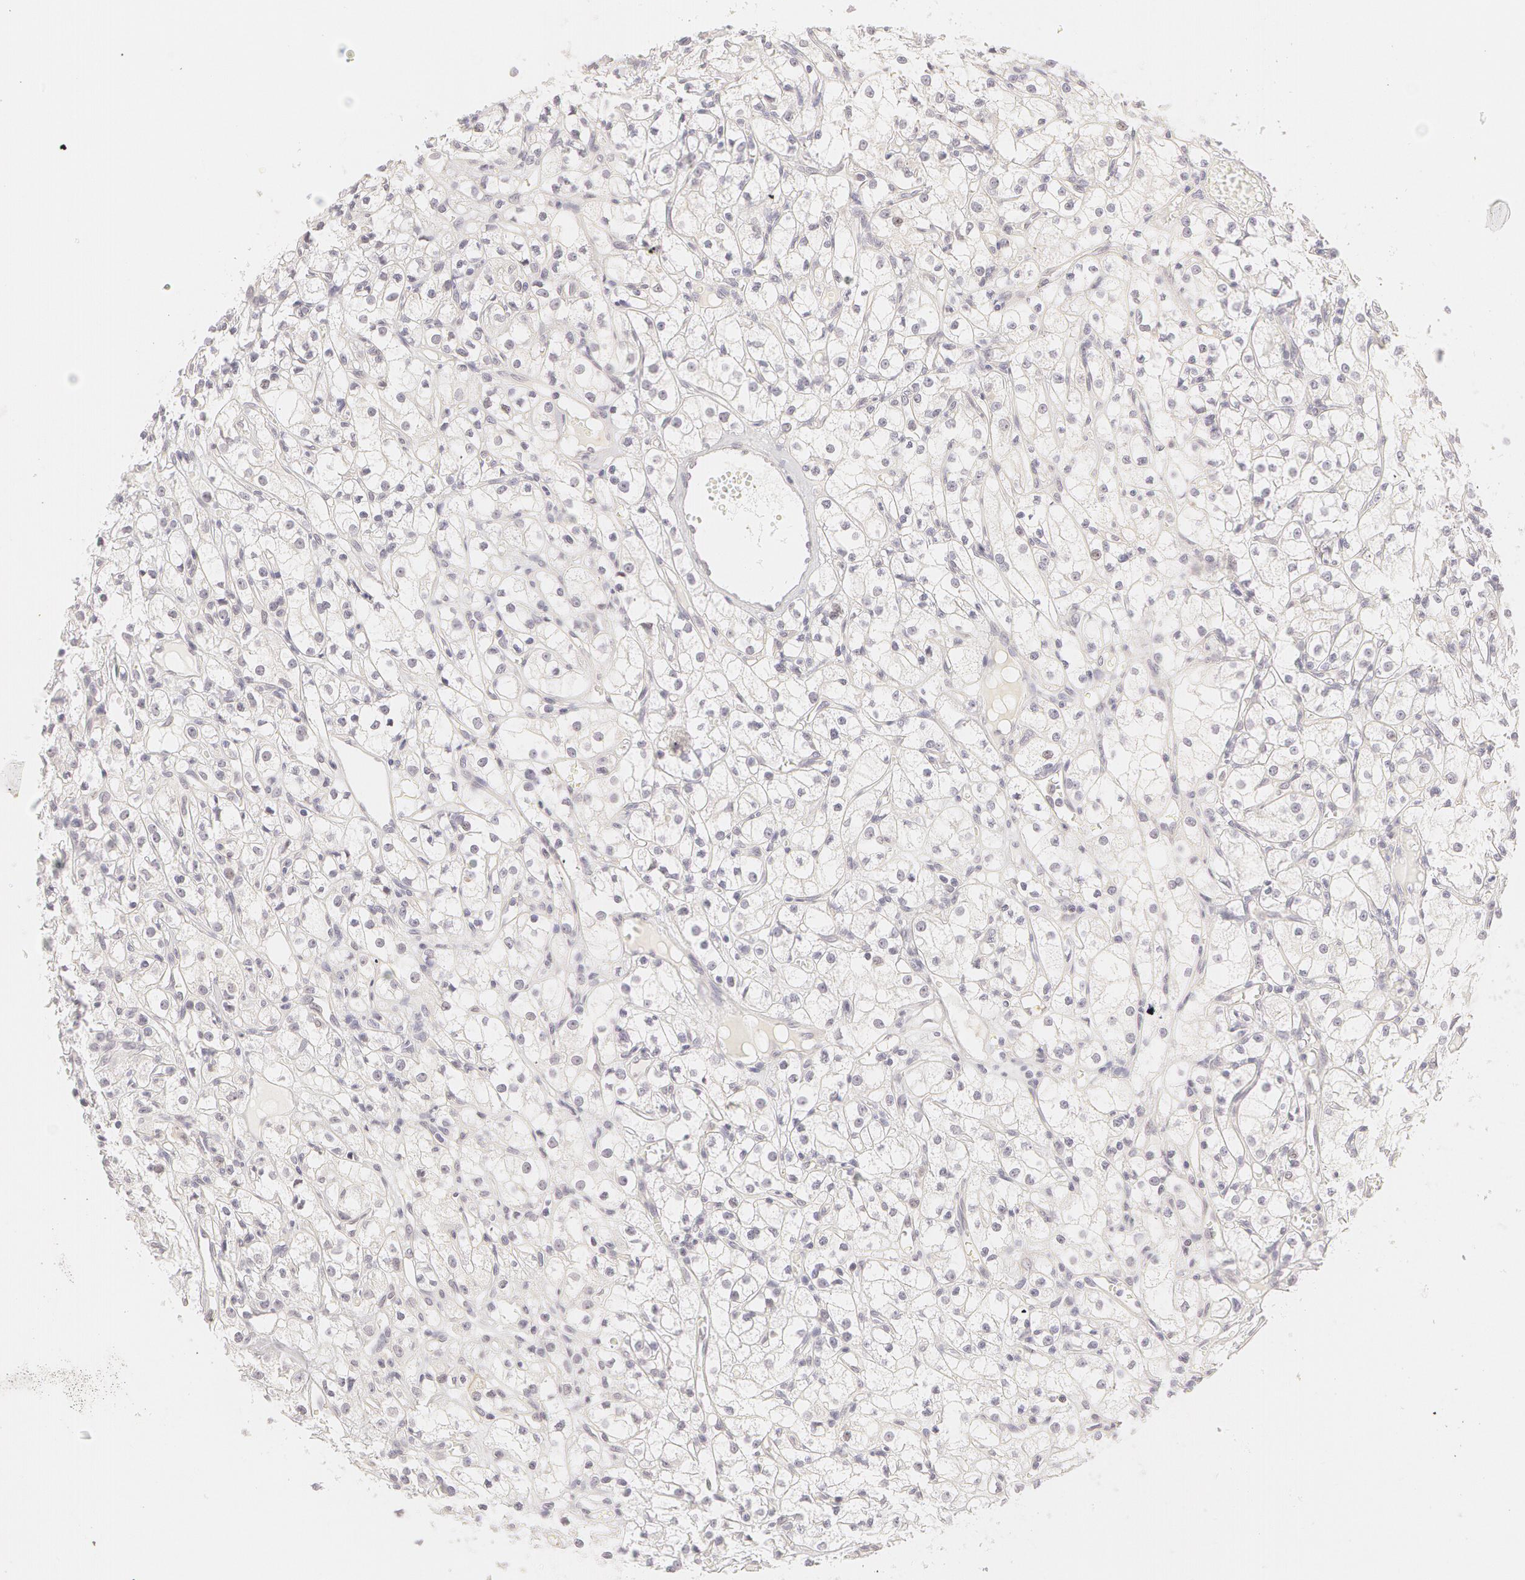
{"staining": {"intensity": "negative", "quantity": "none", "location": "none"}, "tissue": "renal cancer", "cell_type": "Tumor cells", "image_type": "cancer", "snomed": [{"axis": "morphology", "description": "Adenocarcinoma, NOS"}, {"axis": "topography", "description": "Kidney"}], "caption": "High magnification brightfield microscopy of adenocarcinoma (renal) stained with DAB (brown) and counterstained with hematoxylin (blue): tumor cells show no significant positivity.", "gene": "ZNF597", "patient": {"sex": "male", "age": 61}}